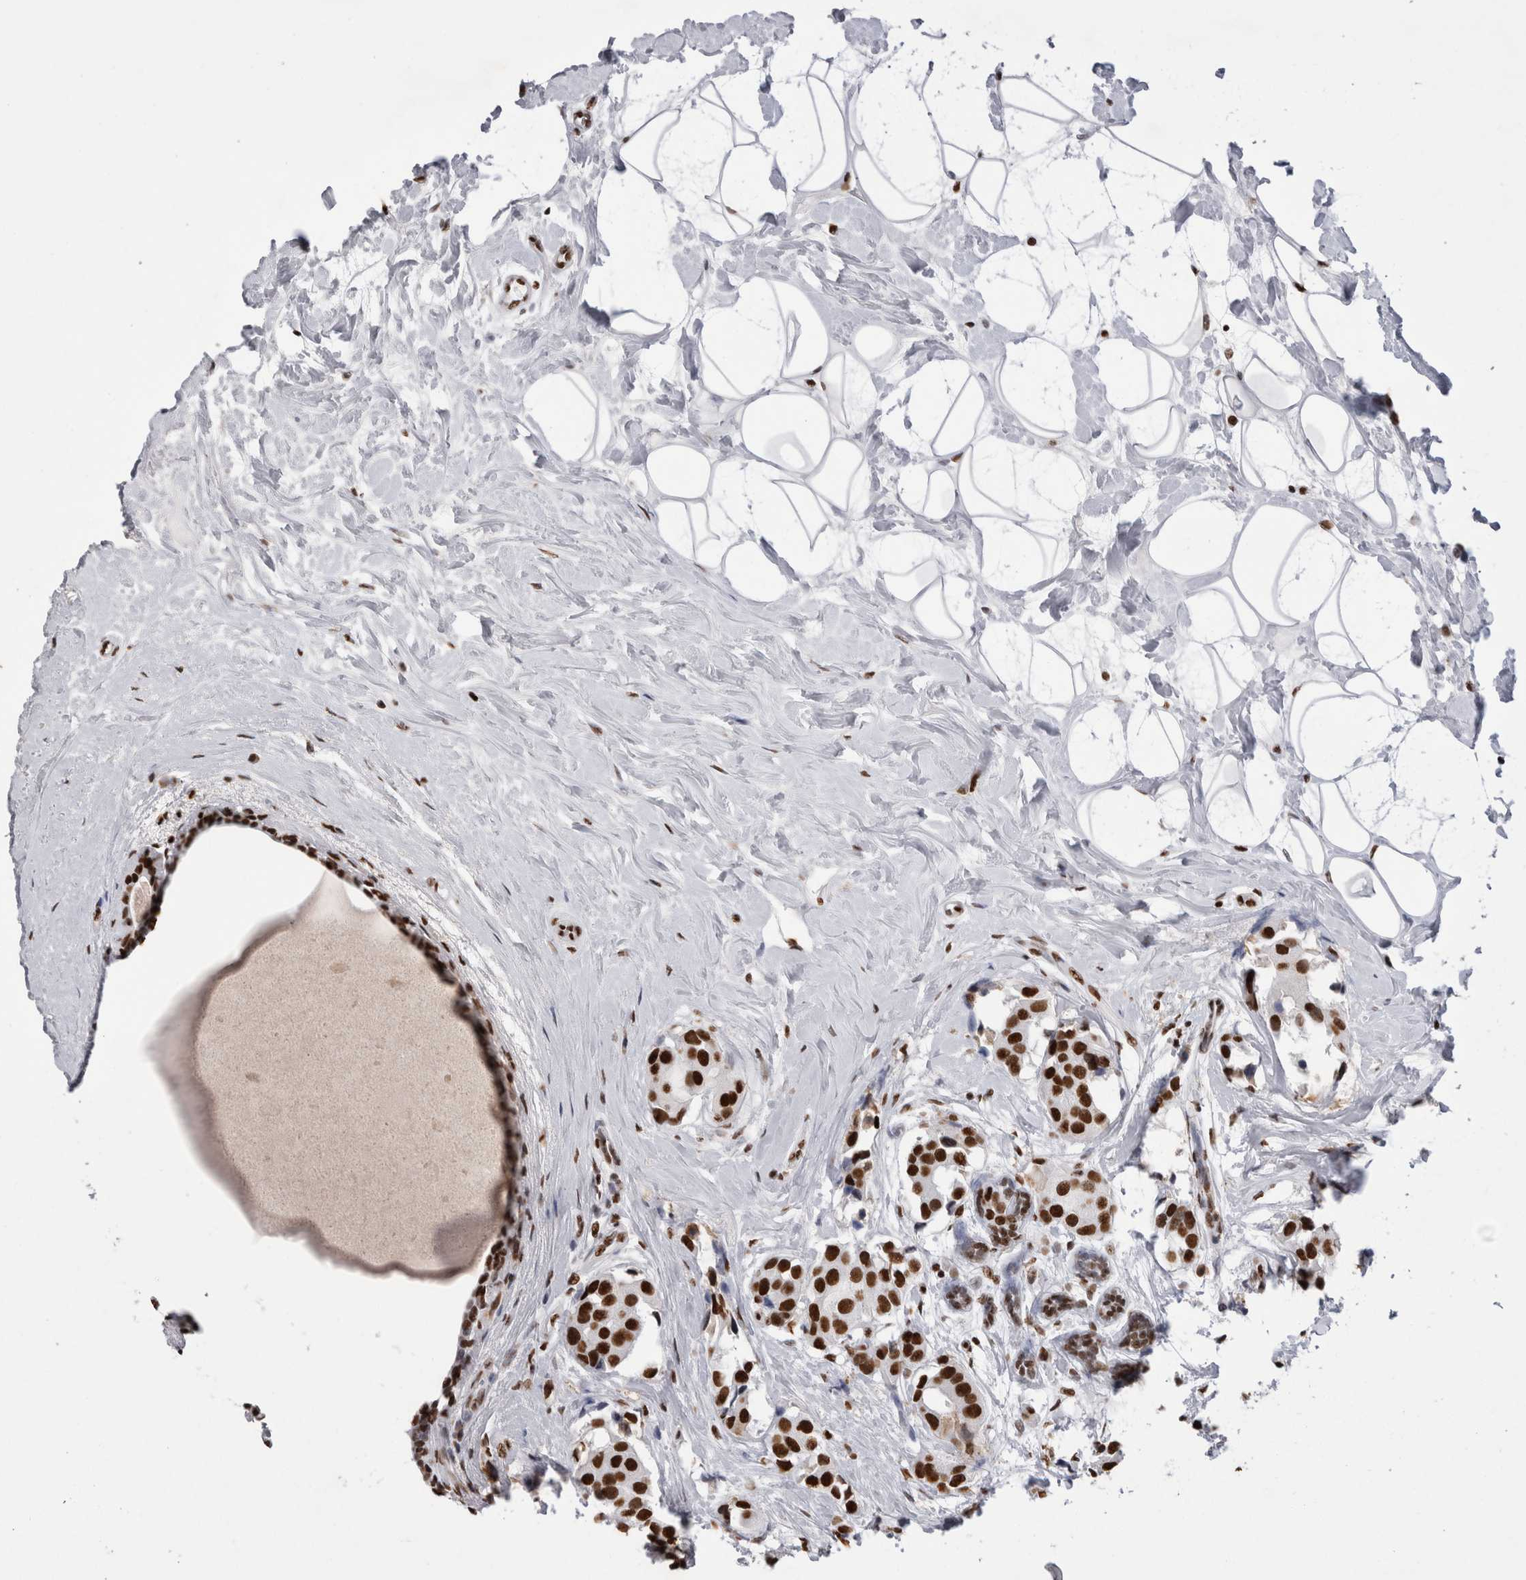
{"staining": {"intensity": "strong", "quantity": ">75%", "location": "nuclear"}, "tissue": "breast cancer", "cell_type": "Tumor cells", "image_type": "cancer", "snomed": [{"axis": "morphology", "description": "Normal tissue, NOS"}, {"axis": "morphology", "description": "Duct carcinoma"}, {"axis": "topography", "description": "Breast"}], "caption": "Immunohistochemical staining of breast invasive ductal carcinoma shows high levels of strong nuclear expression in about >75% of tumor cells.", "gene": "ALPK3", "patient": {"sex": "female", "age": 39}}